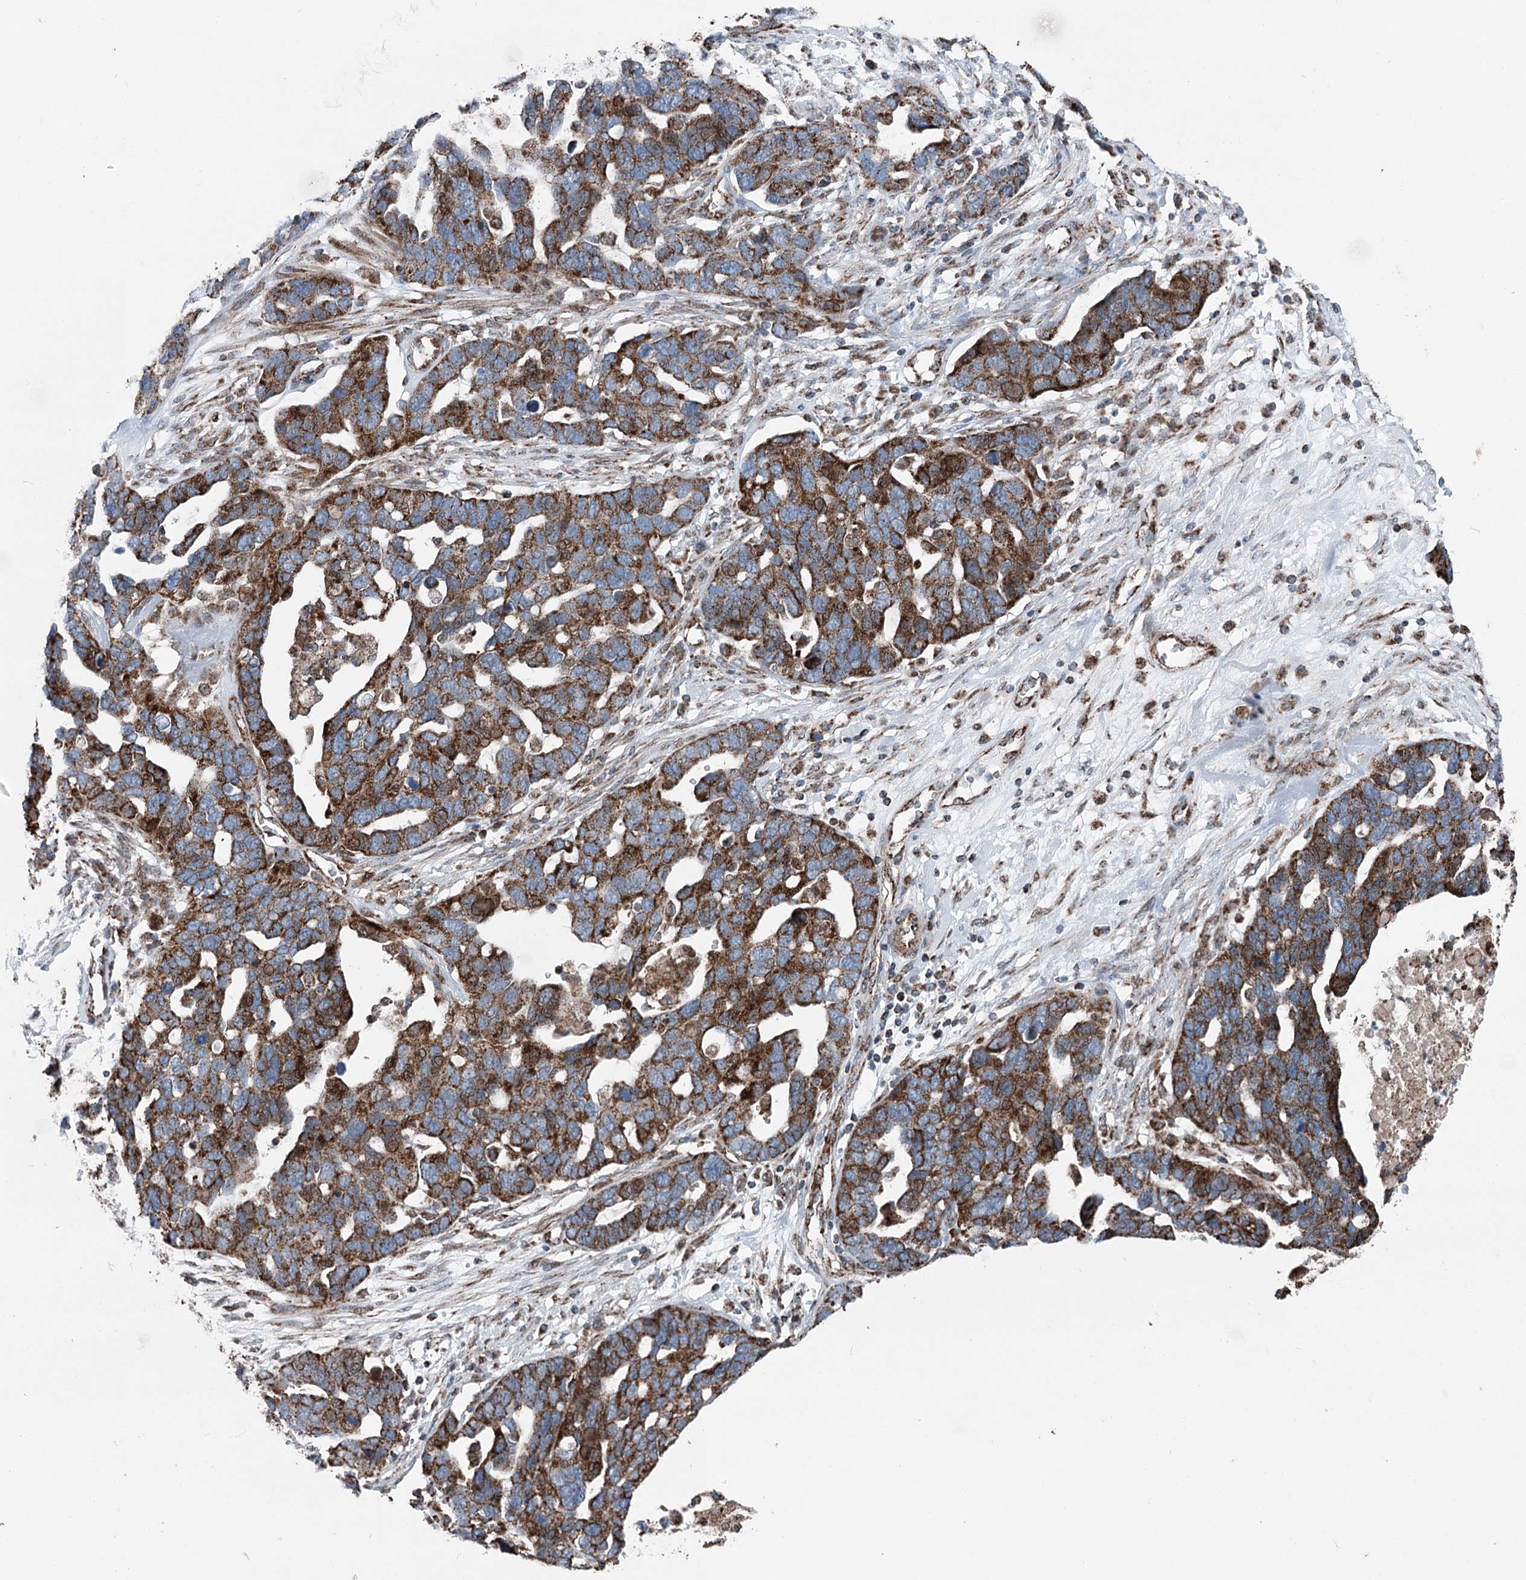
{"staining": {"intensity": "strong", "quantity": ">75%", "location": "cytoplasmic/membranous"}, "tissue": "ovarian cancer", "cell_type": "Tumor cells", "image_type": "cancer", "snomed": [{"axis": "morphology", "description": "Cystadenocarcinoma, serous, NOS"}, {"axis": "topography", "description": "Ovary"}], "caption": "Brown immunohistochemical staining in human ovarian cancer (serous cystadenocarcinoma) displays strong cytoplasmic/membranous expression in approximately >75% of tumor cells.", "gene": "UCN3", "patient": {"sex": "female", "age": 54}}